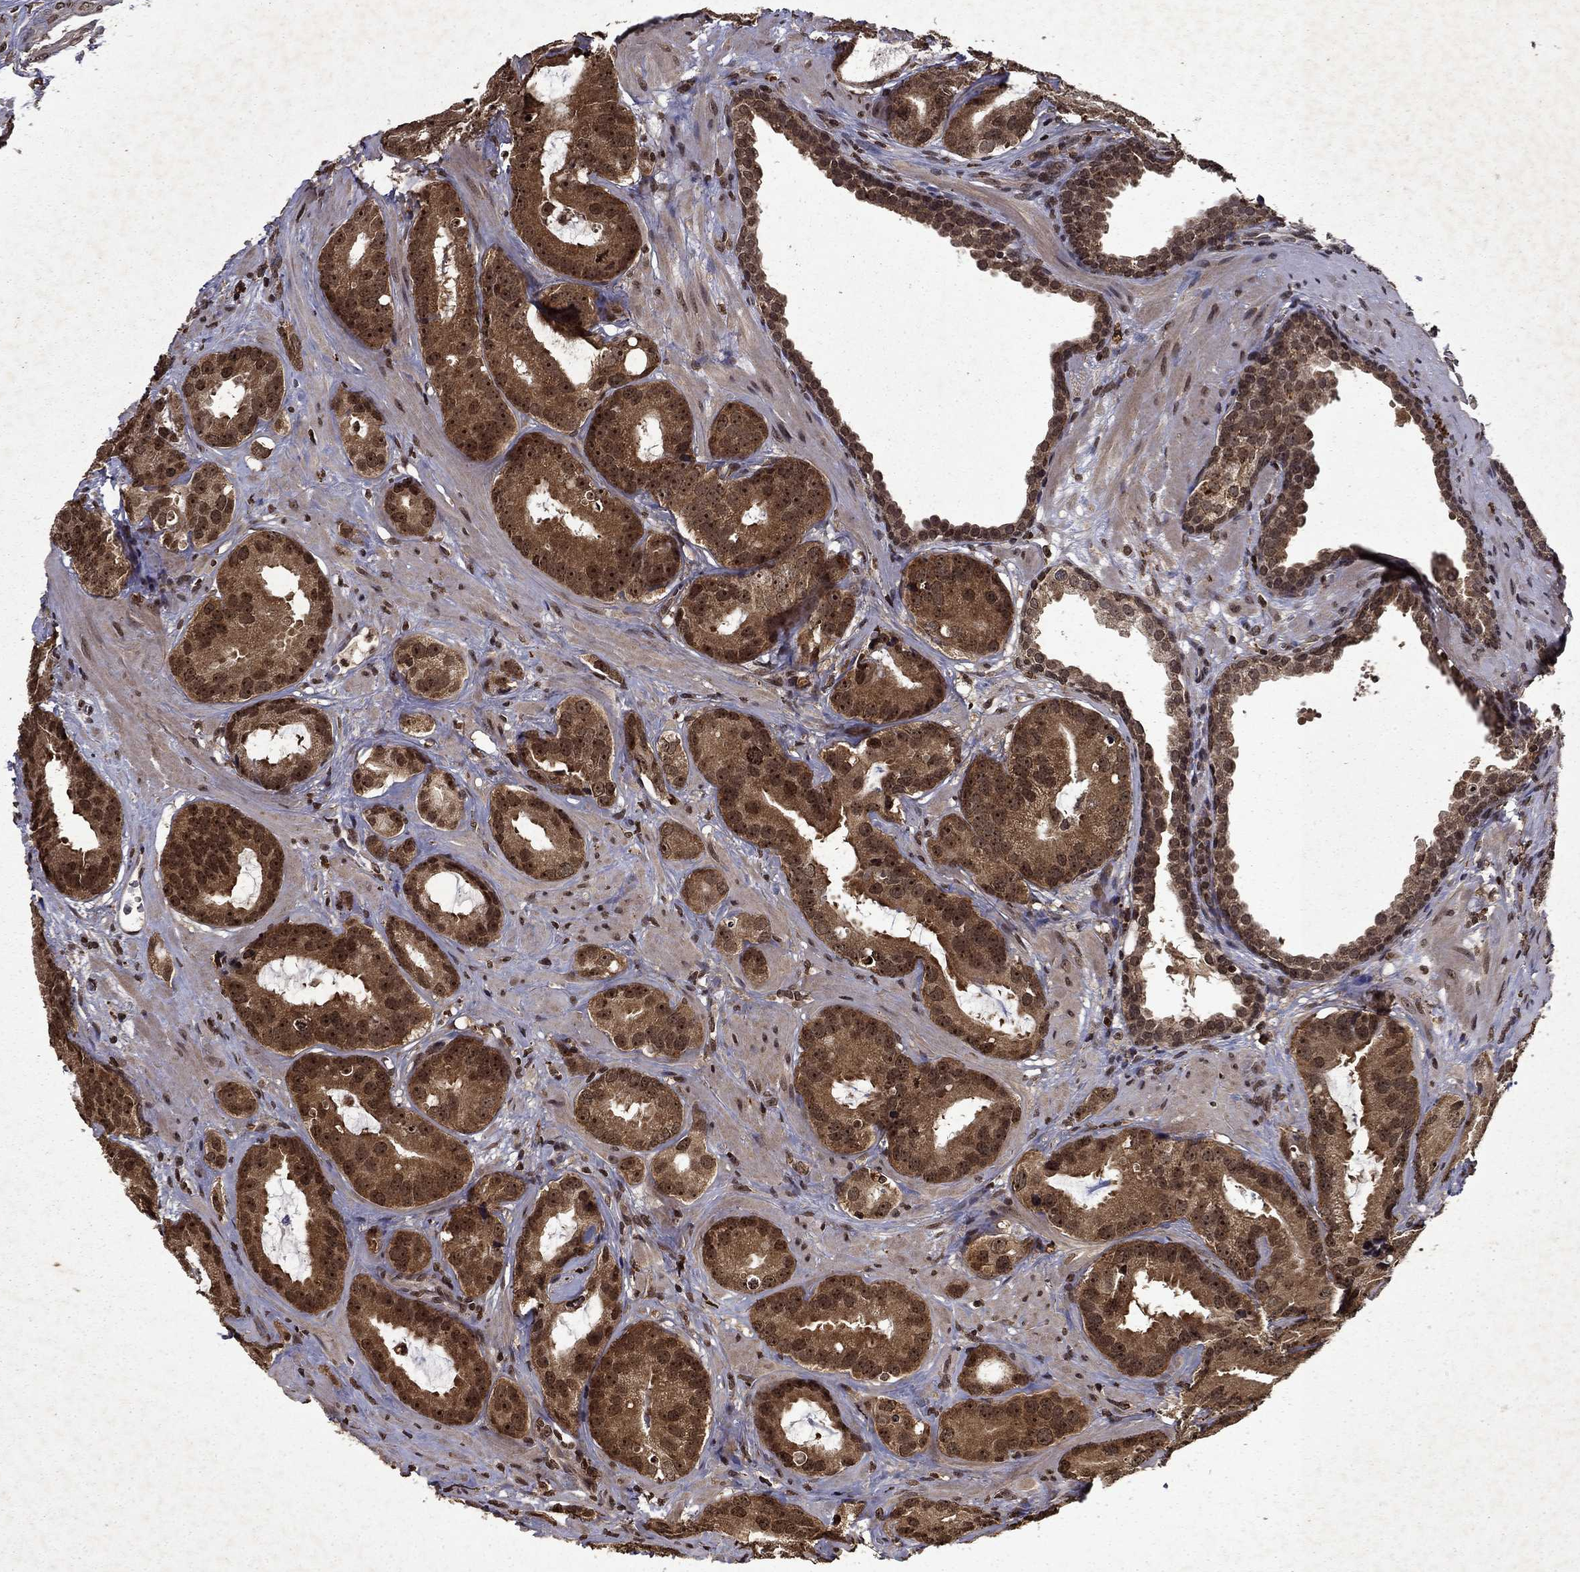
{"staining": {"intensity": "moderate", "quantity": "25%-75%", "location": "cytoplasmic/membranous,nuclear"}, "tissue": "prostate cancer", "cell_type": "Tumor cells", "image_type": "cancer", "snomed": [{"axis": "morphology", "description": "Adenocarcinoma, NOS"}, {"axis": "topography", "description": "Prostate"}], "caption": "Brown immunohistochemical staining in prostate cancer (adenocarcinoma) shows moderate cytoplasmic/membranous and nuclear expression in about 25%-75% of tumor cells.", "gene": "PIN4", "patient": {"sex": "male", "age": 69}}